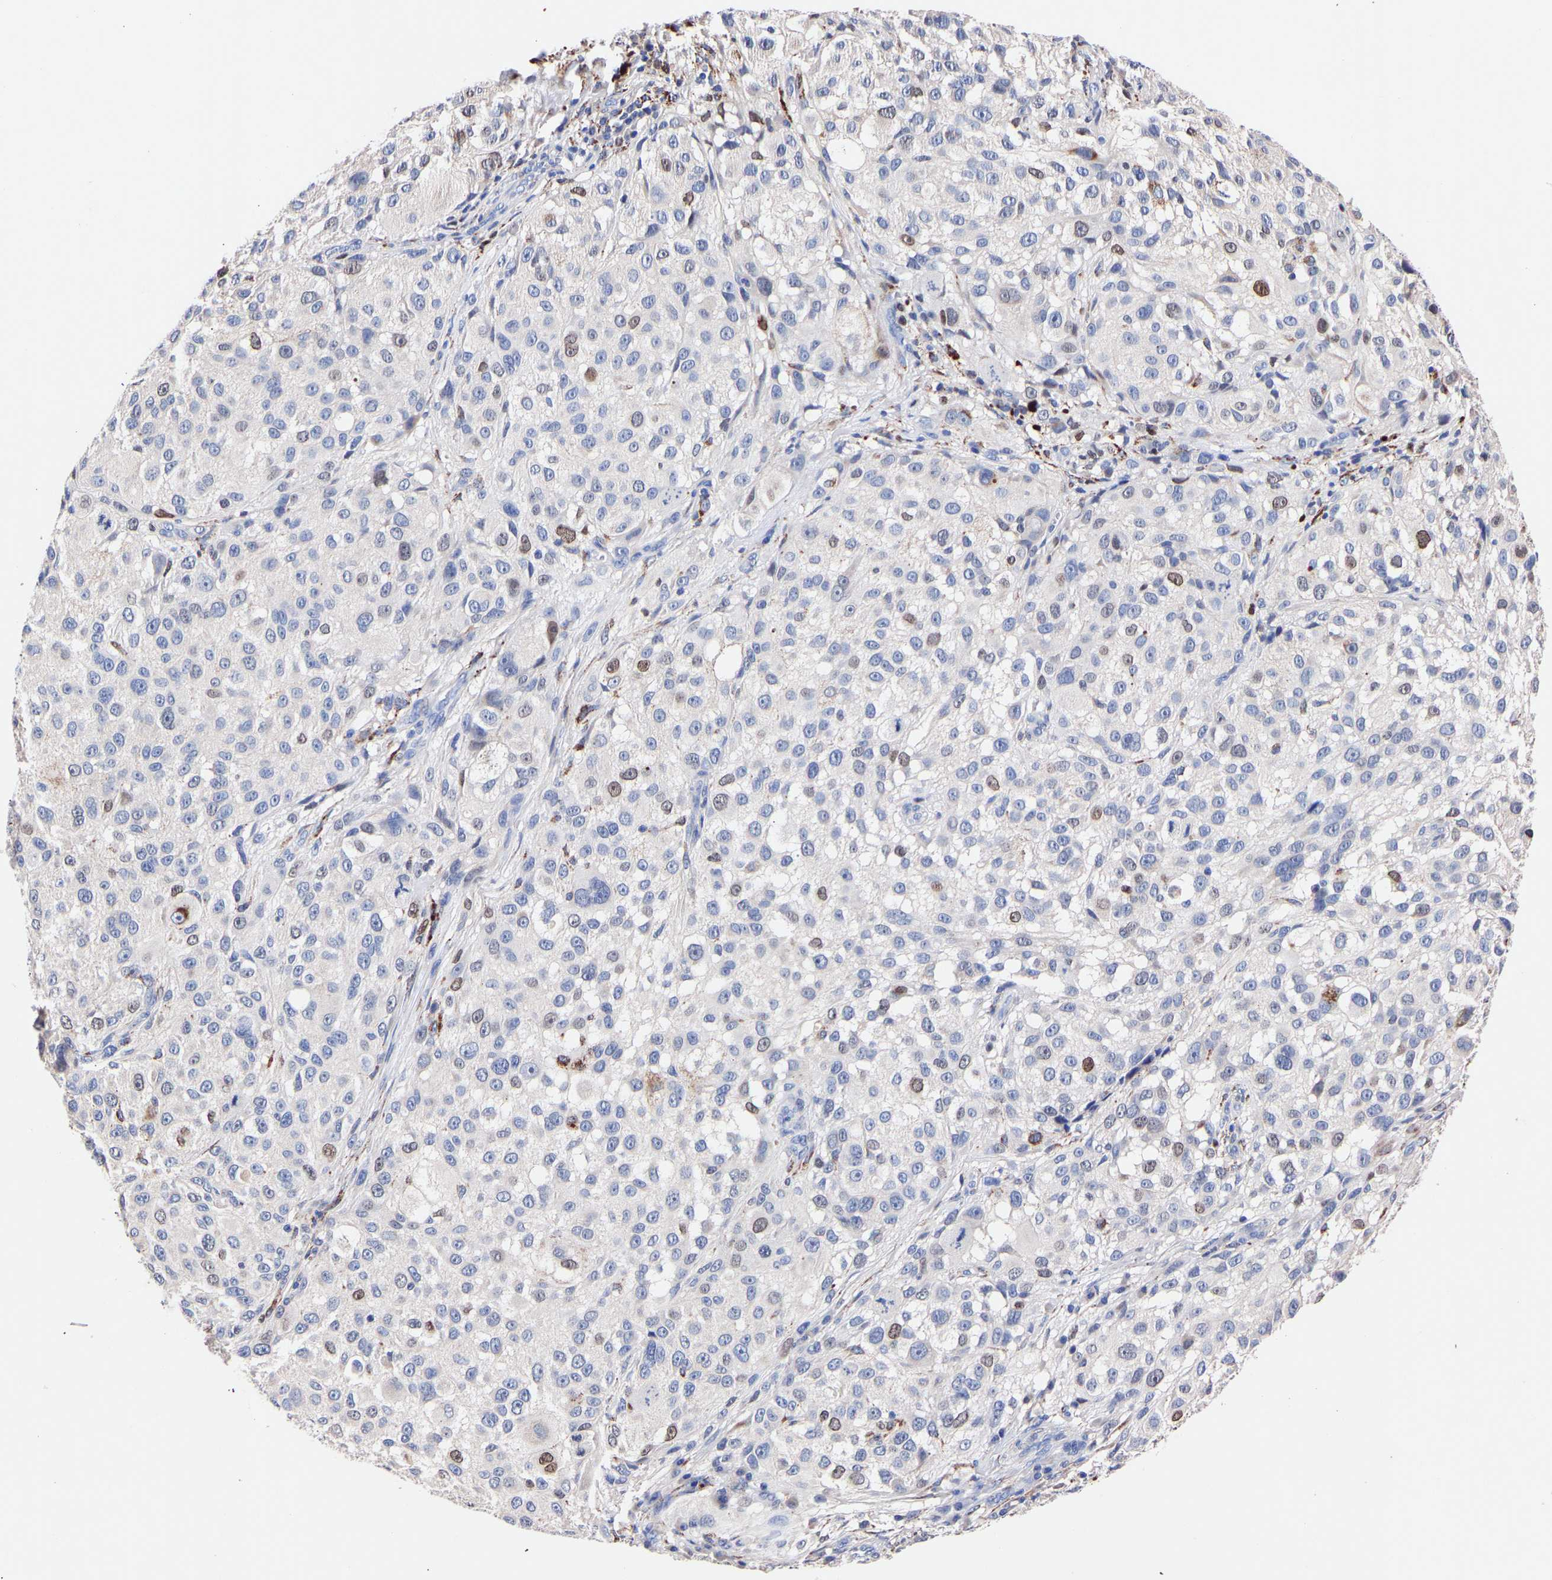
{"staining": {"intensity": "weak", "quantity": "<25%", "location": "nuclear"}, "tissue": "melanoma", "cell_type": "Tumor cells", "image_type": "cancer", "snomed": [{"axis": "morphology", "description": "Necrosis, NOS"}, {"axis": "morphology", "description": "Malignant melanoma, NOS"}, {"axis": "topography", "description": "Skin"}], "caption": "Histopathology image shows no significant protein staining in tumor cells of melanoma. (Stains: DAB (3,3'-diaminobenzidine) immunohistochemistry (IHC) with hematoxylin counter stain, Microscopy: brightfield microscopy at high magnification).", "gene": "SEM1", "patient": {"sex": "female", "age": 87}}